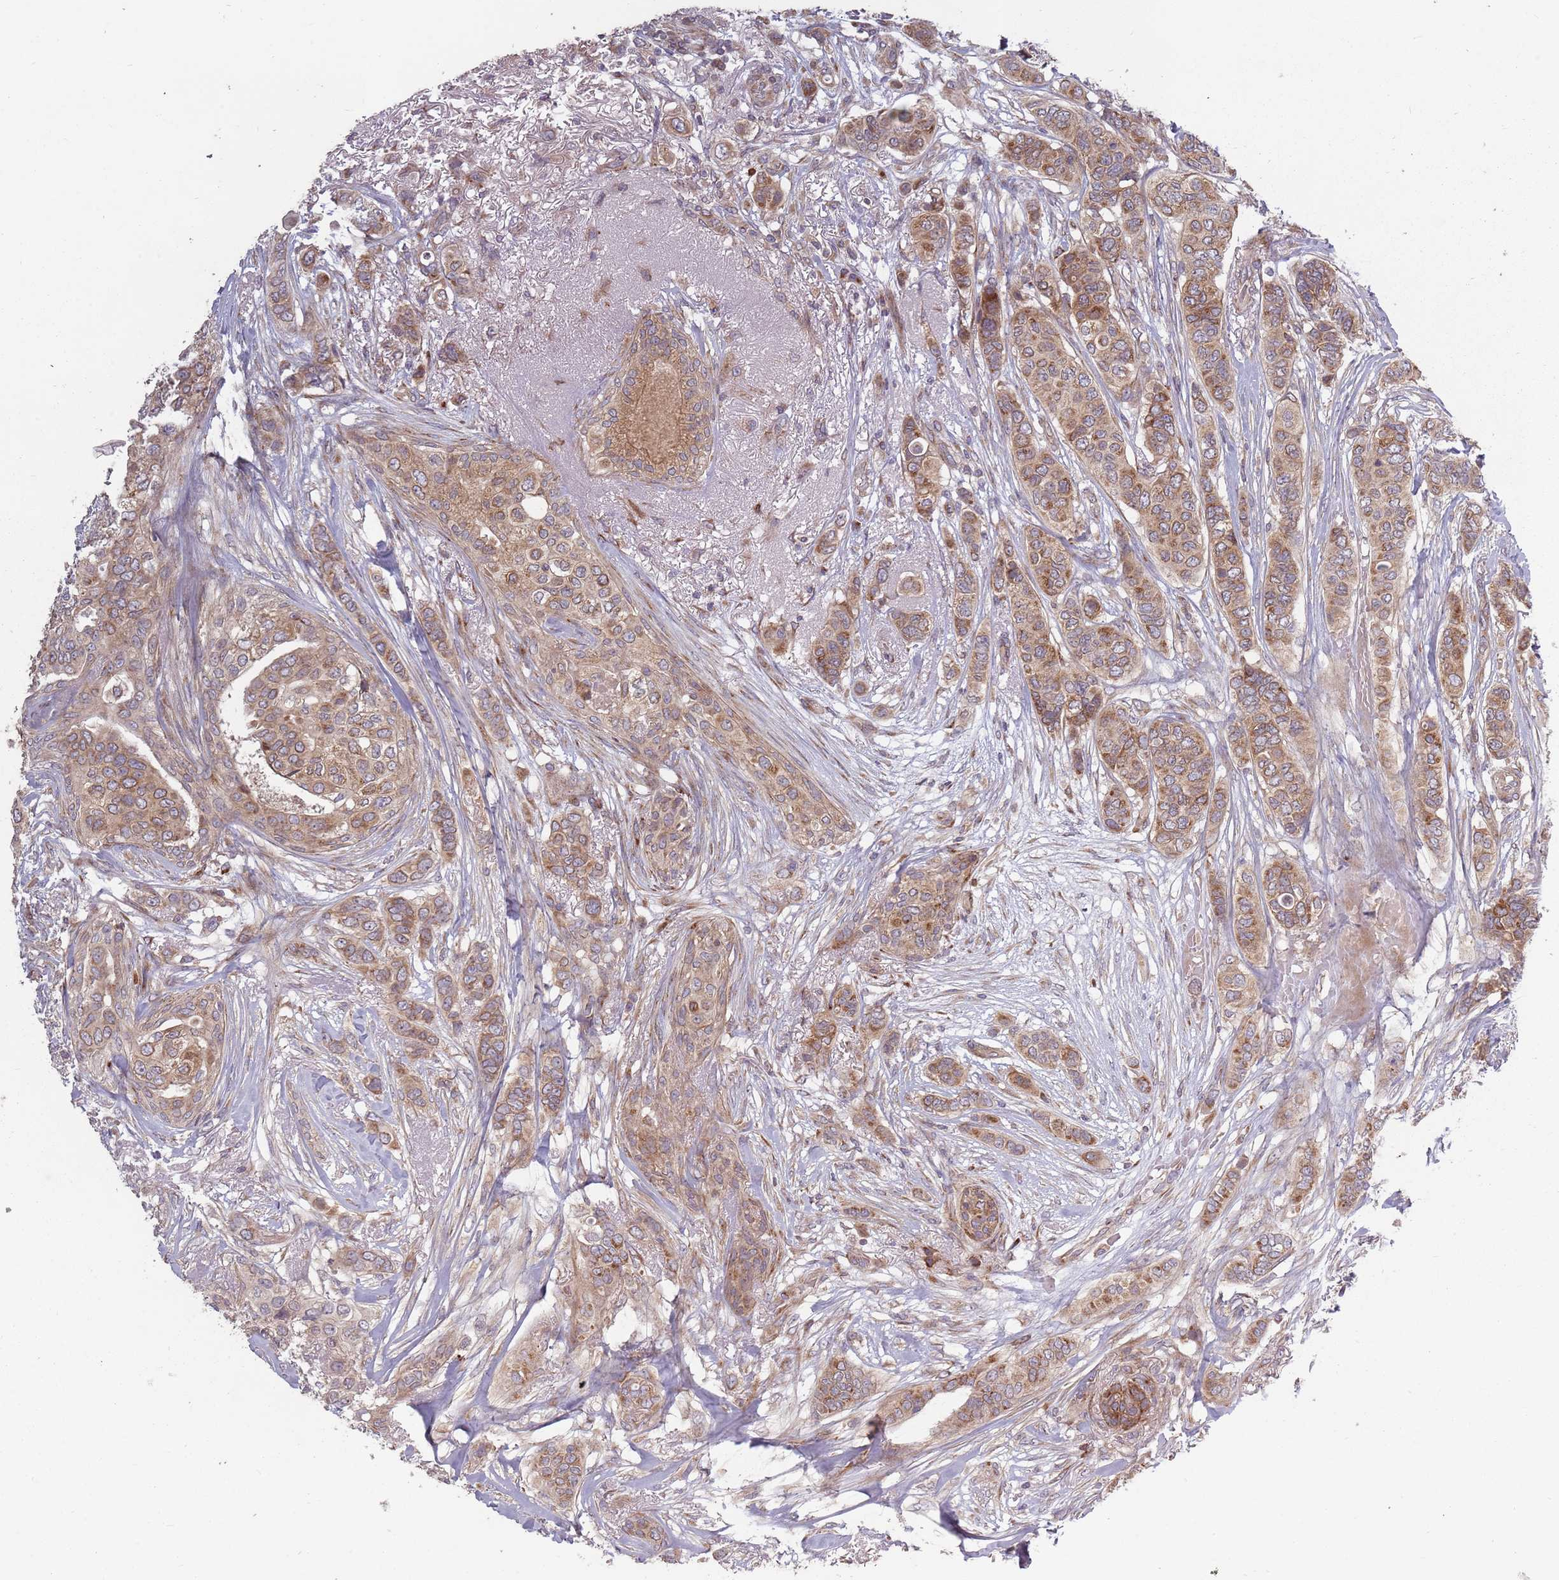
{"staining": {"intensity": "moderate", "quantity": ">75%", "location": "cytoplasmic/membranous"}, "tissue": "breast cancer", "cell_type": "Tumor cells", "image_type": "cancer", "snomed": [{"axis": "morphology", "description": "Lobular carcinoma"}, {"axis": "topography", "description": "Breast"}], "caption": "There is medium levels of moderate cytoplasmic/membranous positivity in tumor cells of breast cancer (lobular carcinoma), as demonstrated by immunohistochemical staining (brown color).", "gene": "PLD6", "patient": {"sex": "female", "age": 51}}